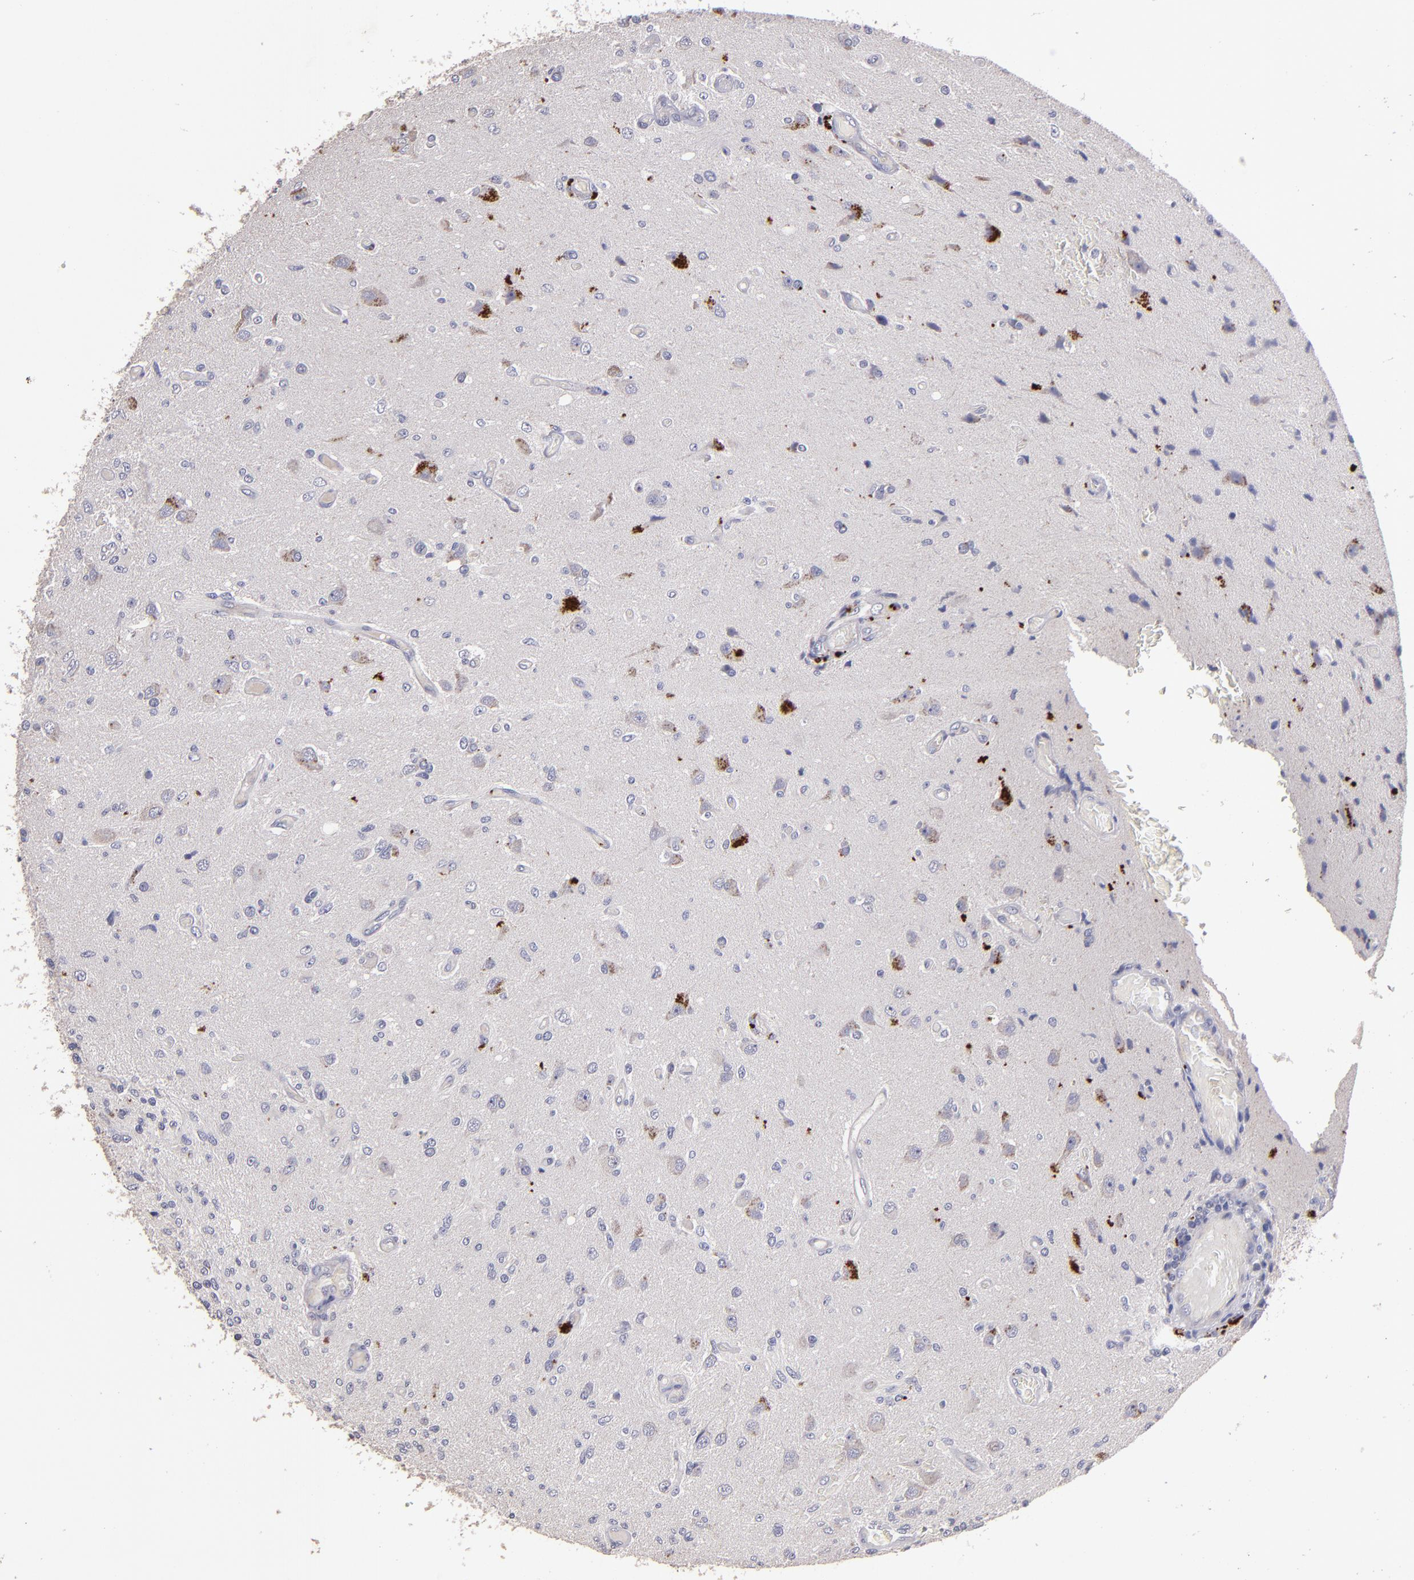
{"staining": {"intensity": "negative", "quantity": "none", "location": "none"}, "tissue": "glioma", "cell_type": "Tumor cells", "image_type": "cancer", "snomed": [{"axis": "morphology", "description": "Normal tissue, NOS"}, {"axis": "morphology", "description": "Glioma, malignant, High grade"}, {"axis": "topography", "description": "Cerebral cortex"}], "caption": "Immunohistochemistry (IHC) of human glioma displays no positivity in tumor cells.", "gene": "MAGEE1", "patient": {"sex": "male", "age": 77}}